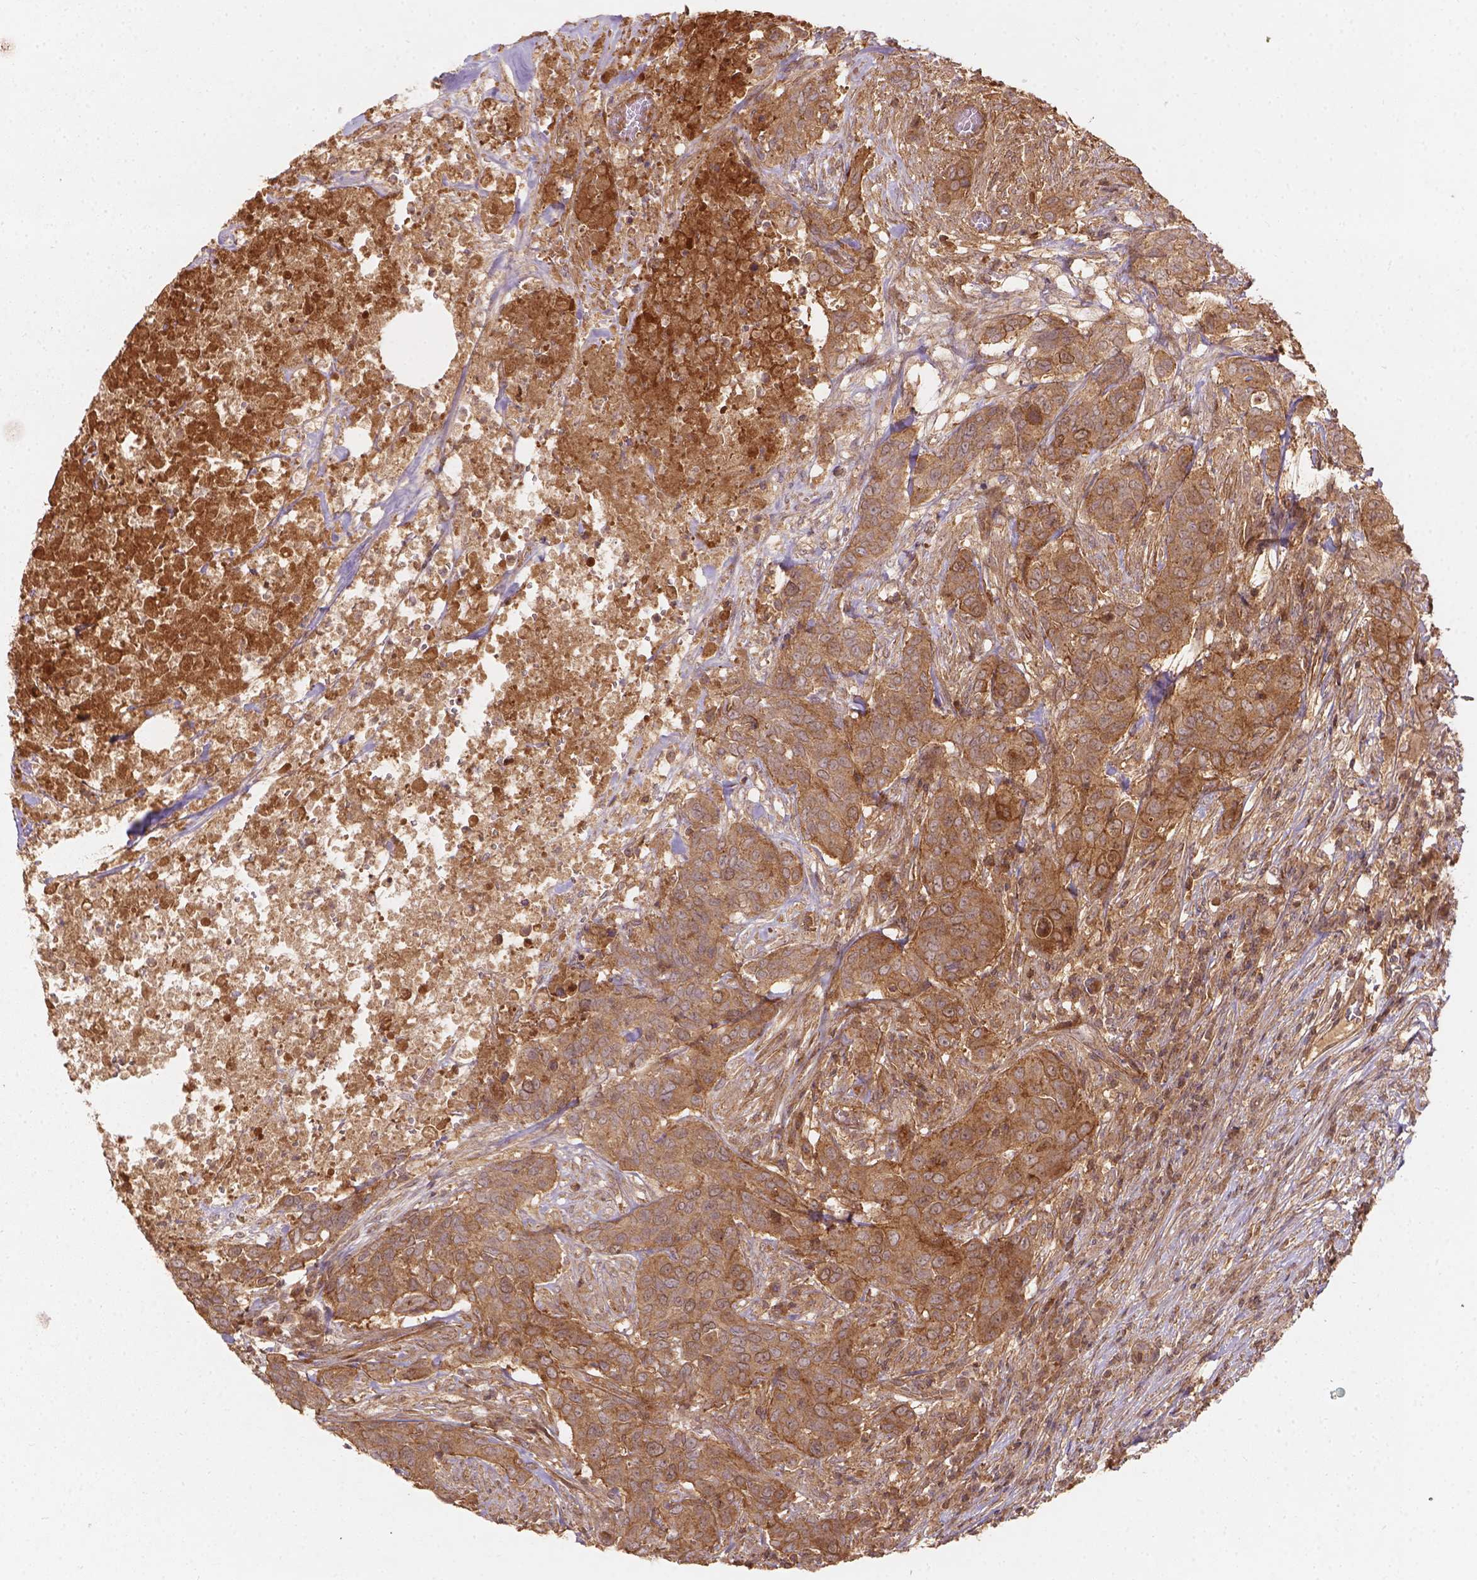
{"staining": {"intensity": "moderate", "quantity": ">75%", "location": "cytoplasmic/membranous"}, "tissue": "urothelial cancer", "cell_type": "Tumor cells", "image_type": "cancer", "snomed": [{"axis": "morphology", "description": "Urothelial carcinoma, NOS"}, {"axis": "morphology", "description": "Urothelial carcinoma, High grade"}, {"axis": "topography", "description": "Urinary bladder"}], "caption": "Protein expression analysis of human urothelial cancer reveals moderate cytoplasmic/membranous expression in about >75% of tumor cells.", "gene": "XPR1", "patient": {"sex": "male", "age": 63}}